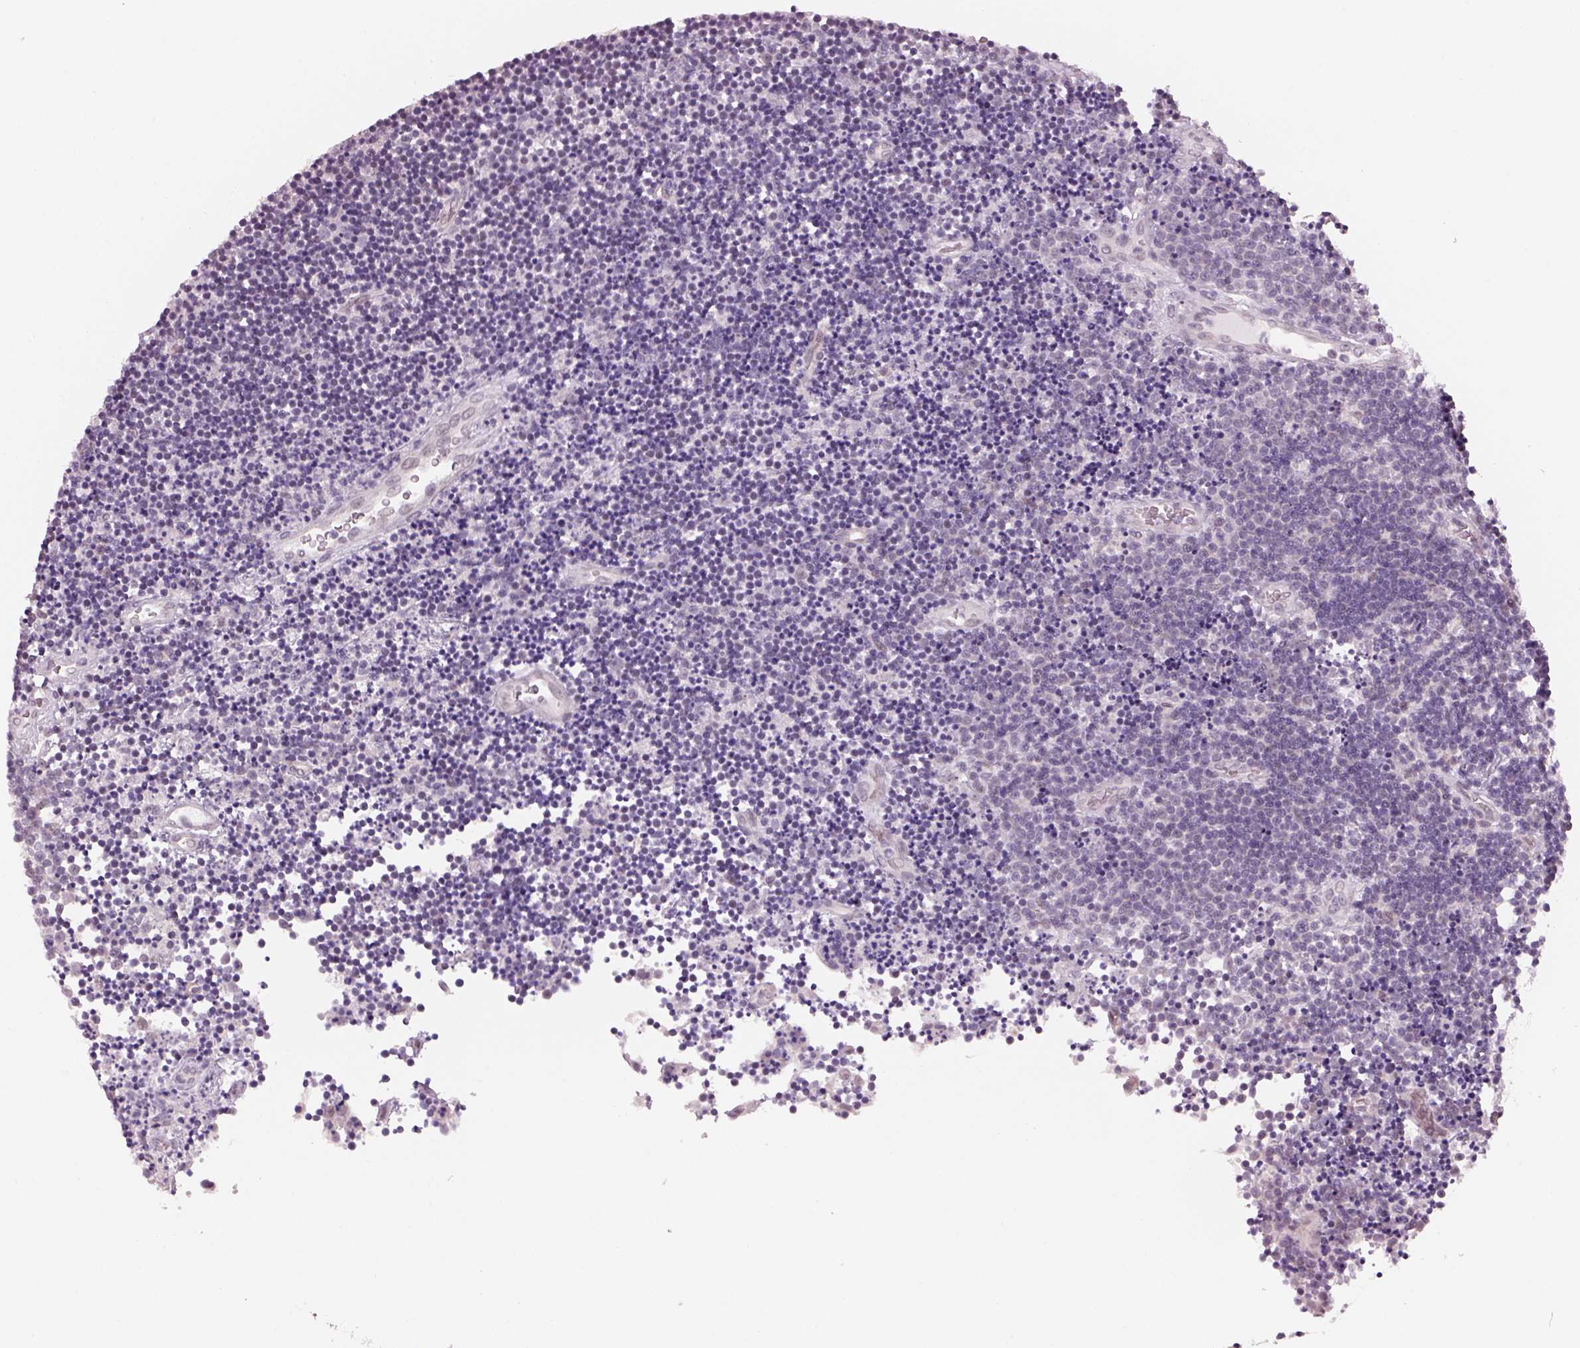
{"staining": {"intensity": "negative", "quantity": "none", "location": "none"}, "tissue": "lymphoma", "cell_type": "Tumor cells", "image_type": "cancer", "snomed": [{"axis": "morphology", "description": "Malignant lymphoma, non-Hodgkin's type, Low grade"}, {"axis": "topography", "description": "Brain"}], "caption": "There is no significant positivity in tumor cells of lymphoma.", "gene": "NAT8", "patient": {"sex": "female", "age": 66}}